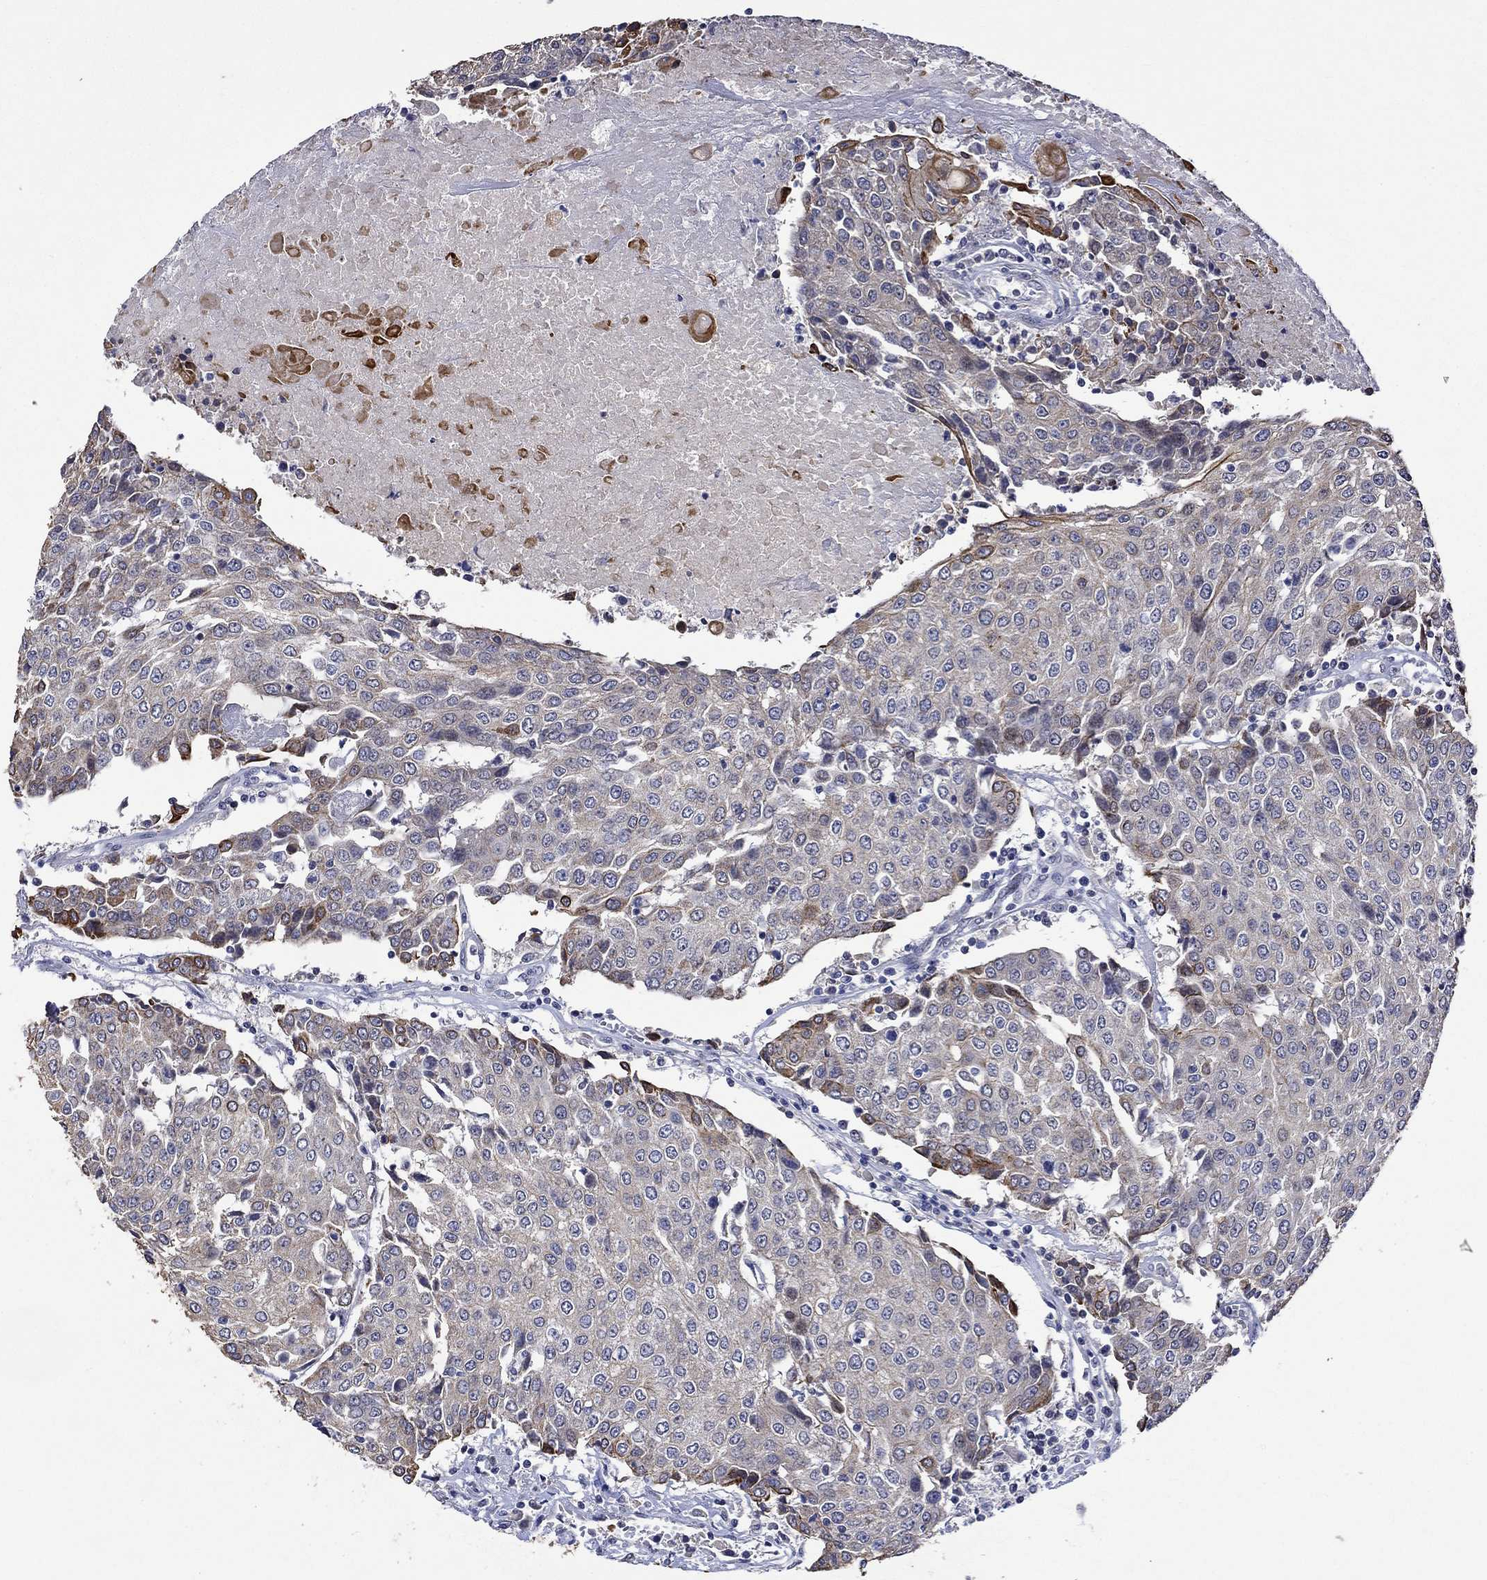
{"staining": {"intensity": "moderate", "quantity": "<25%", "location": "cytoplasmic/membranous"}, "tissue": "urothelial cancer", "cell_type": "Tumor cells", "image_type": "cancer", "snomed": [{"axis": "morphology", "description": "Urothelial carcinoma, High grade"}, {"axis": "topography", "description": "Urinary bladder"}], "caption": "The micrograph exhibits immunohistochemical staining of urothelial cancer. There is moderate cytoplasmic/membranous expression is present in about <25% of tumor cells.", "gene": "DDX3Y", "patient": {"sex": "female", "age": 85}}